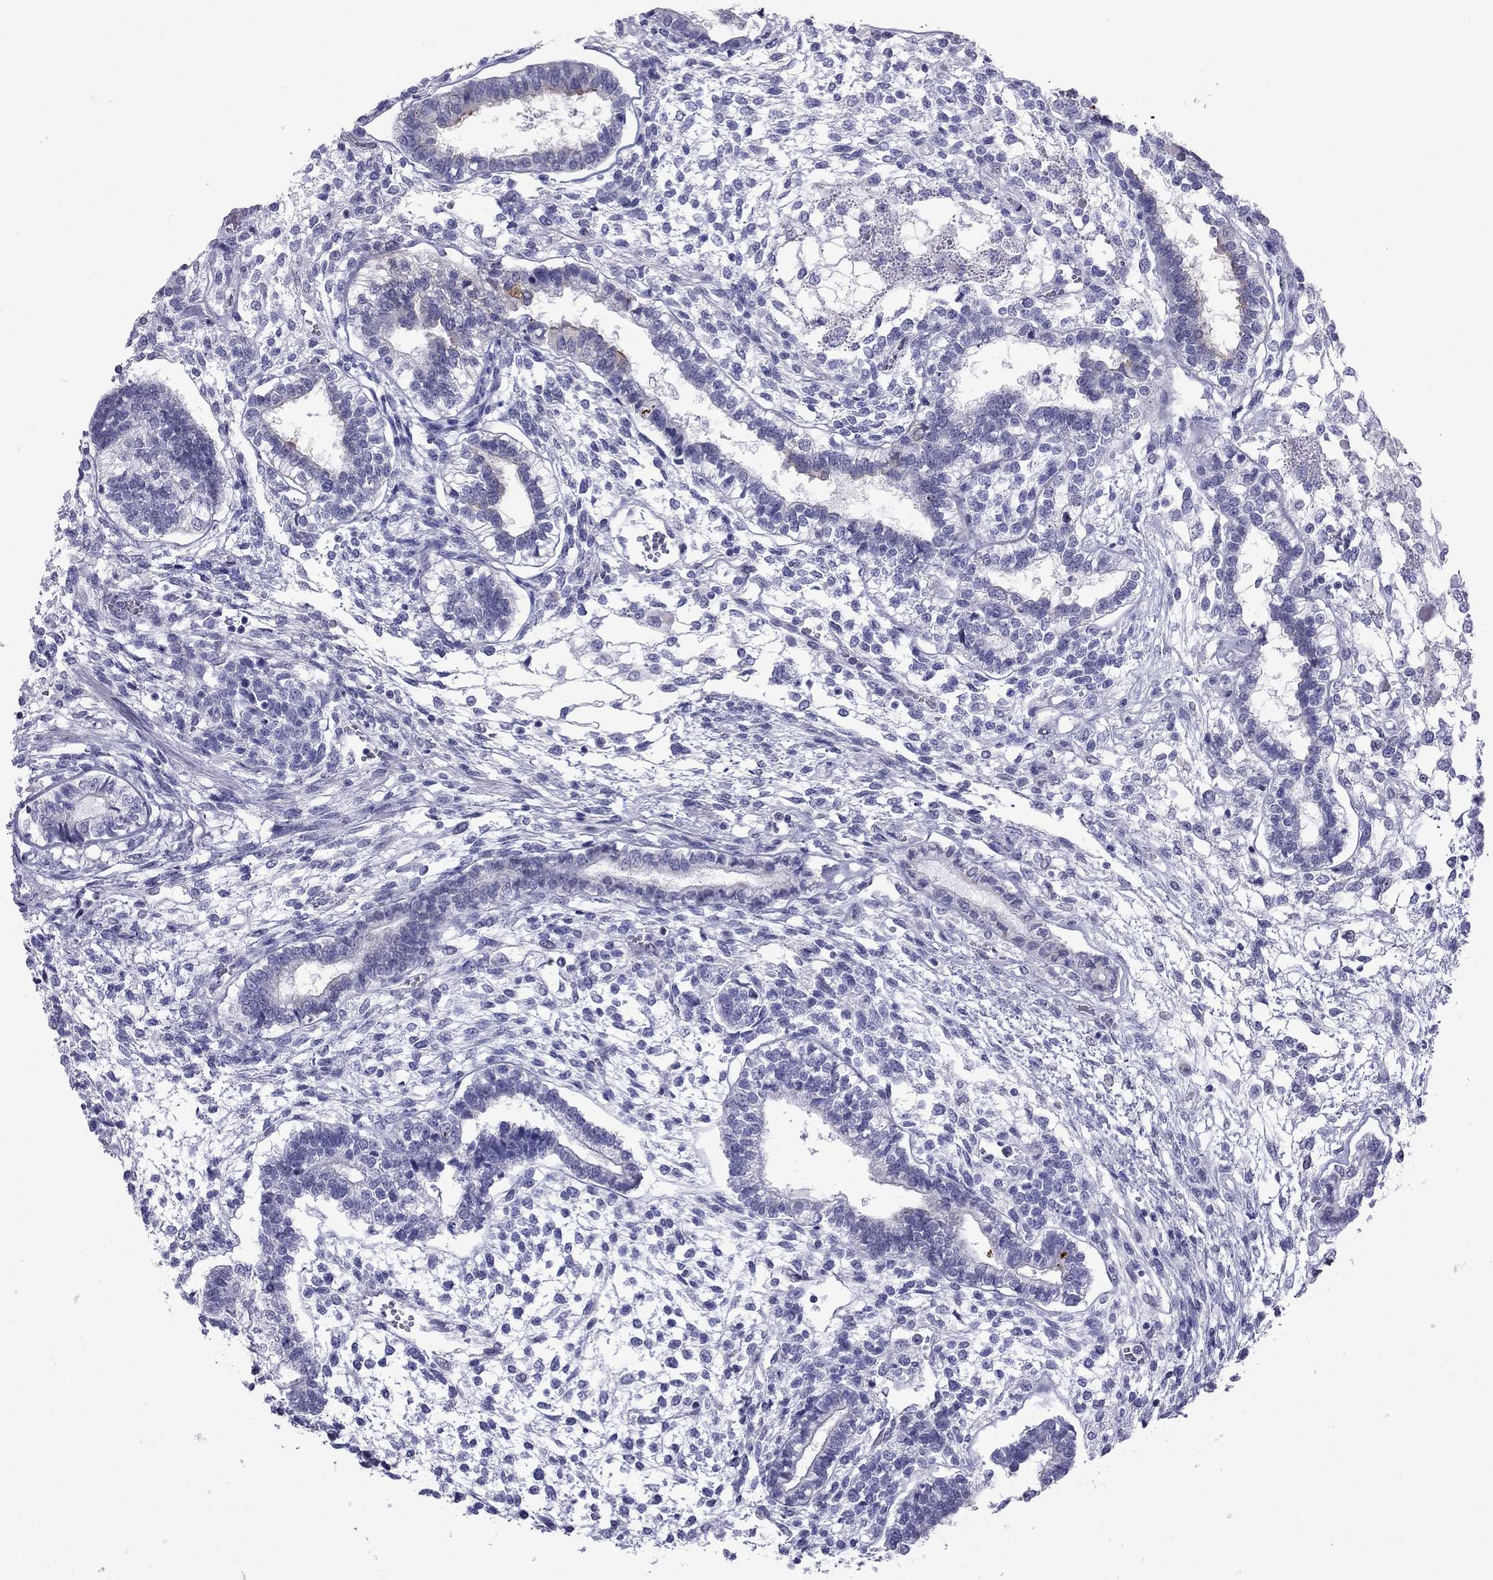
{"staining": {"intensity": "moderate", "quantity": "<25%", "location": "cytoplasmic/membranous"}, "tissue": "testis cancer", "cell_type": "Tumor cells", "image_type": "cancer", "snomed": [{"axis": "morphology", "description": "Carcinoma, Embryonal, NOS"}, {"axis": "topography", "description": "Testis"}], "caption": "An immunohistochemistry micrograph of neoplastic tissue is shown. Protein staining in brown shows moderate cytoplasmic/membranous positivity in testis cancer (embryonal carcinoma) within tumor cells.", "gene": "MUC15", "patient": {"sex": "male", "age": 37}}